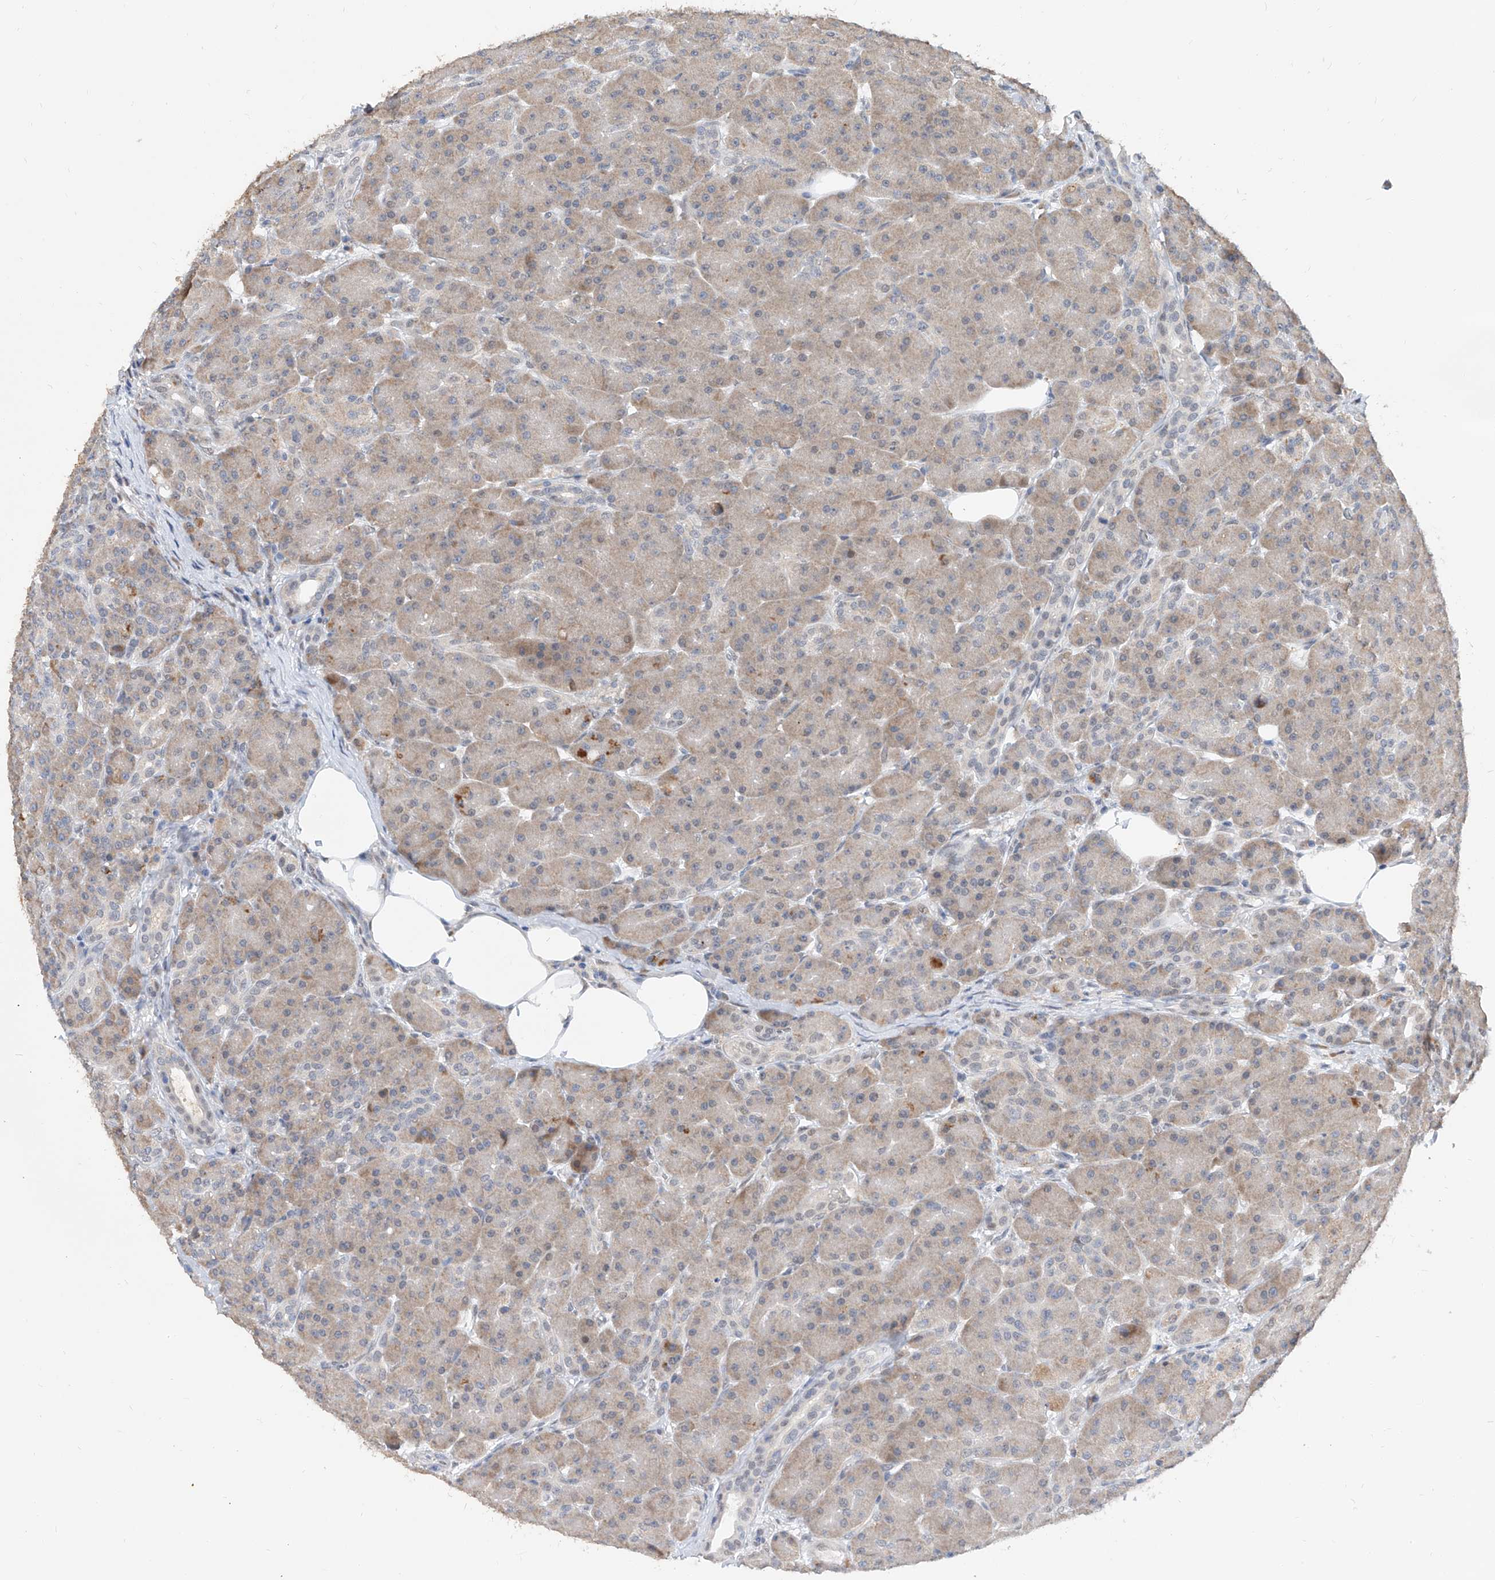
{"staining": {"intensity": "moderate", "quantity": "<25%", "location": "cytoplasmic/membranous"}, "tissue": "pancreas", "cell_type": "Exocrine glandular cells", "image_type": "normal", "snomed": [{"axis": "morphology", "description": "Normal tissue, NOS"}, {"axis": "topography", "description": "Pancreas"}], "caption": "A low amount of moderate cytoplasmic/membranous expression is seen in about <25% of exocrine glandular cells in normal pancreas.", "gene": "CARMIL3", "patient": {"sex": "male", "age": 63}}